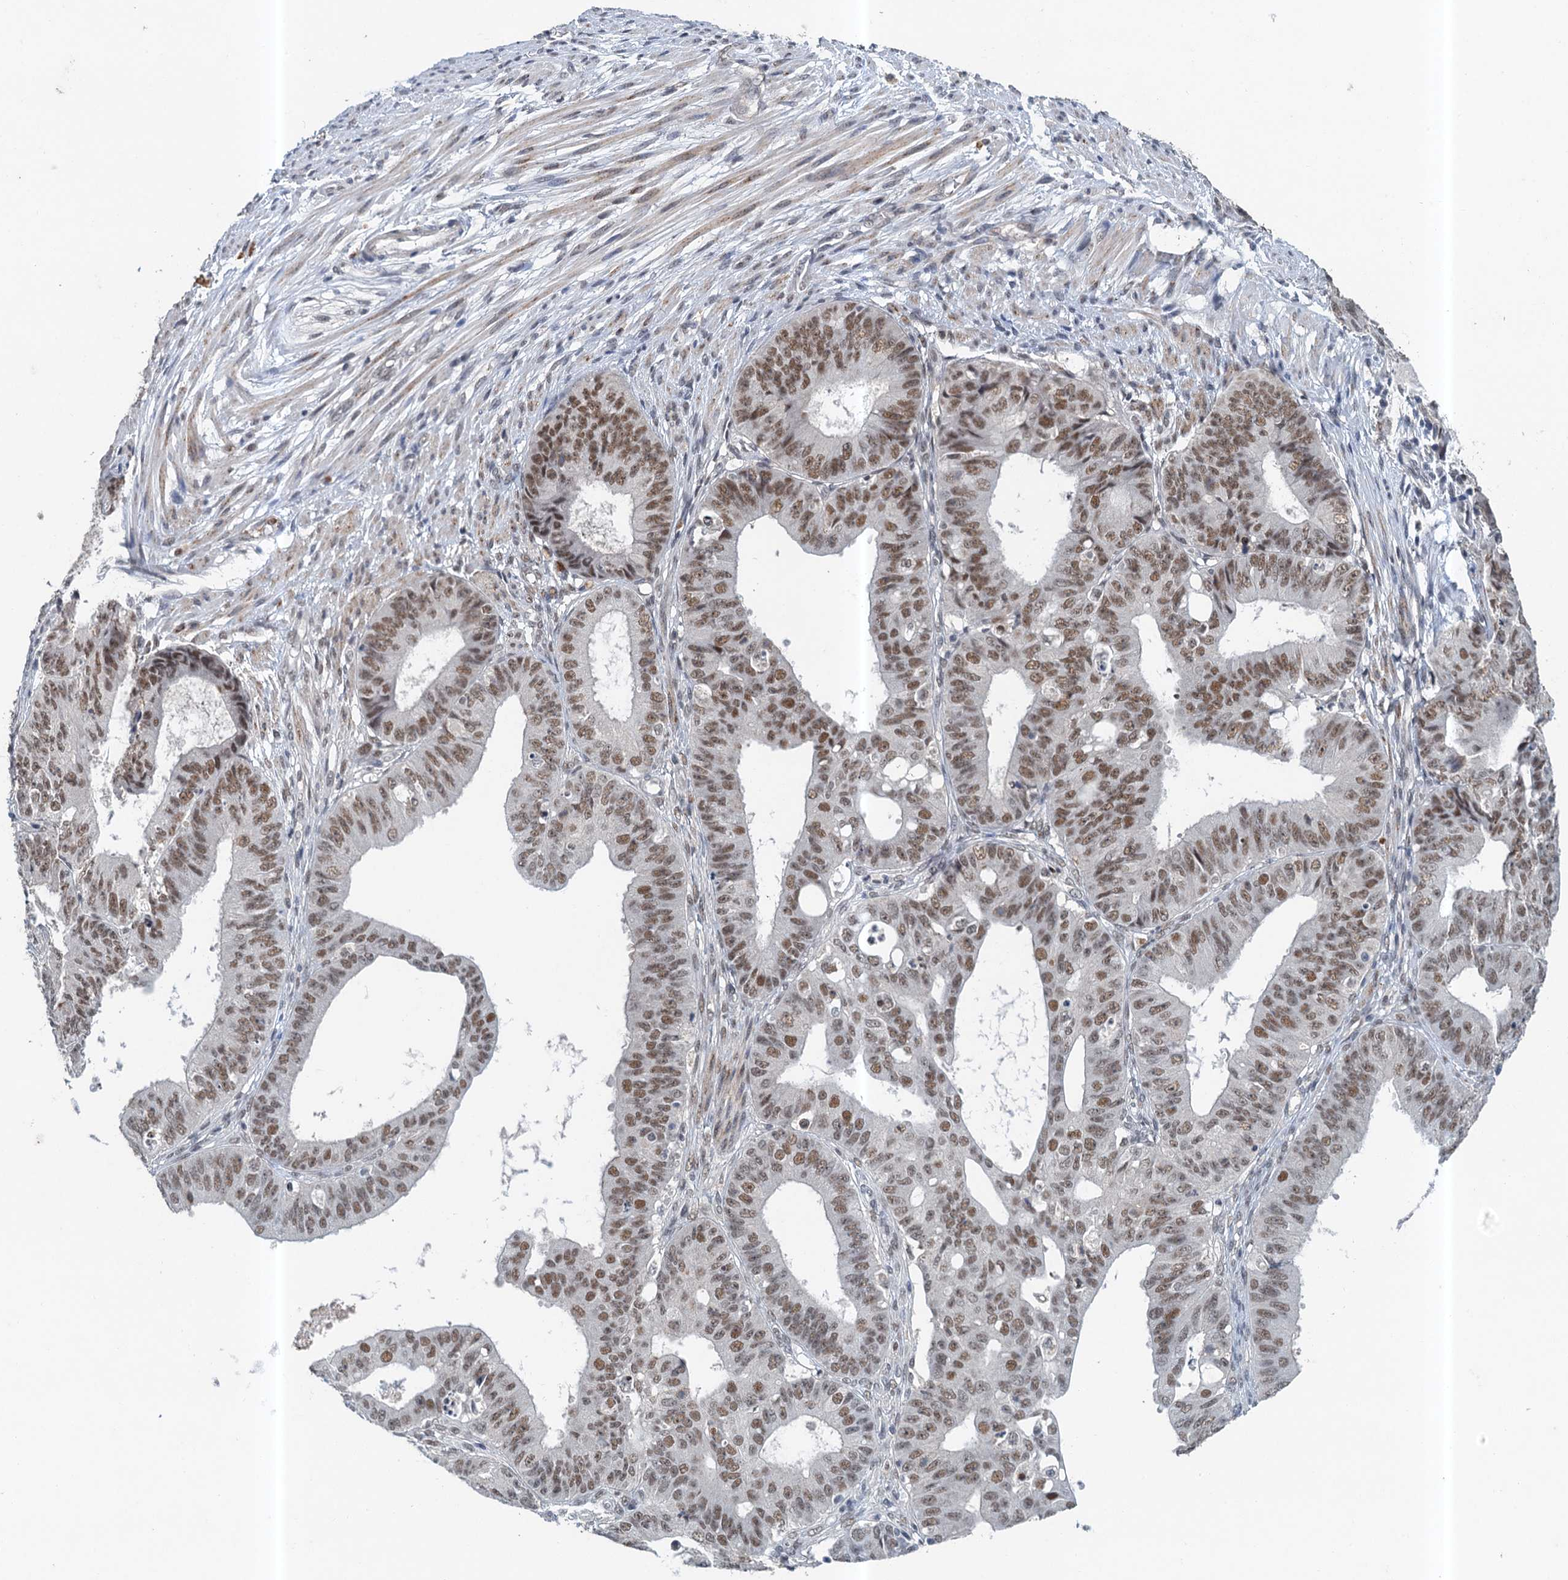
{"staining": {"intensity": "moderate", "quantity": ">75%", "location": "nuclear"}, "tissue": "ovarian cancer", "cell_type": "Tumor cells", "image_type": "cancer", "snomed": [{"axis": "morphology", "description": "Carcinoma, endometroid"}, {"axis": "topography", "description": "Appendix"}, {"axis": "topography", "description": "Ovary"}], "caption": "The image shows staining of ovarian cancer (endometroid carcinoma), revealing moderate nuclear protein positivity (brown color) within tumor cells.", "gene": "CSTF3", "patient": {"sex": "female", "age": 42}}